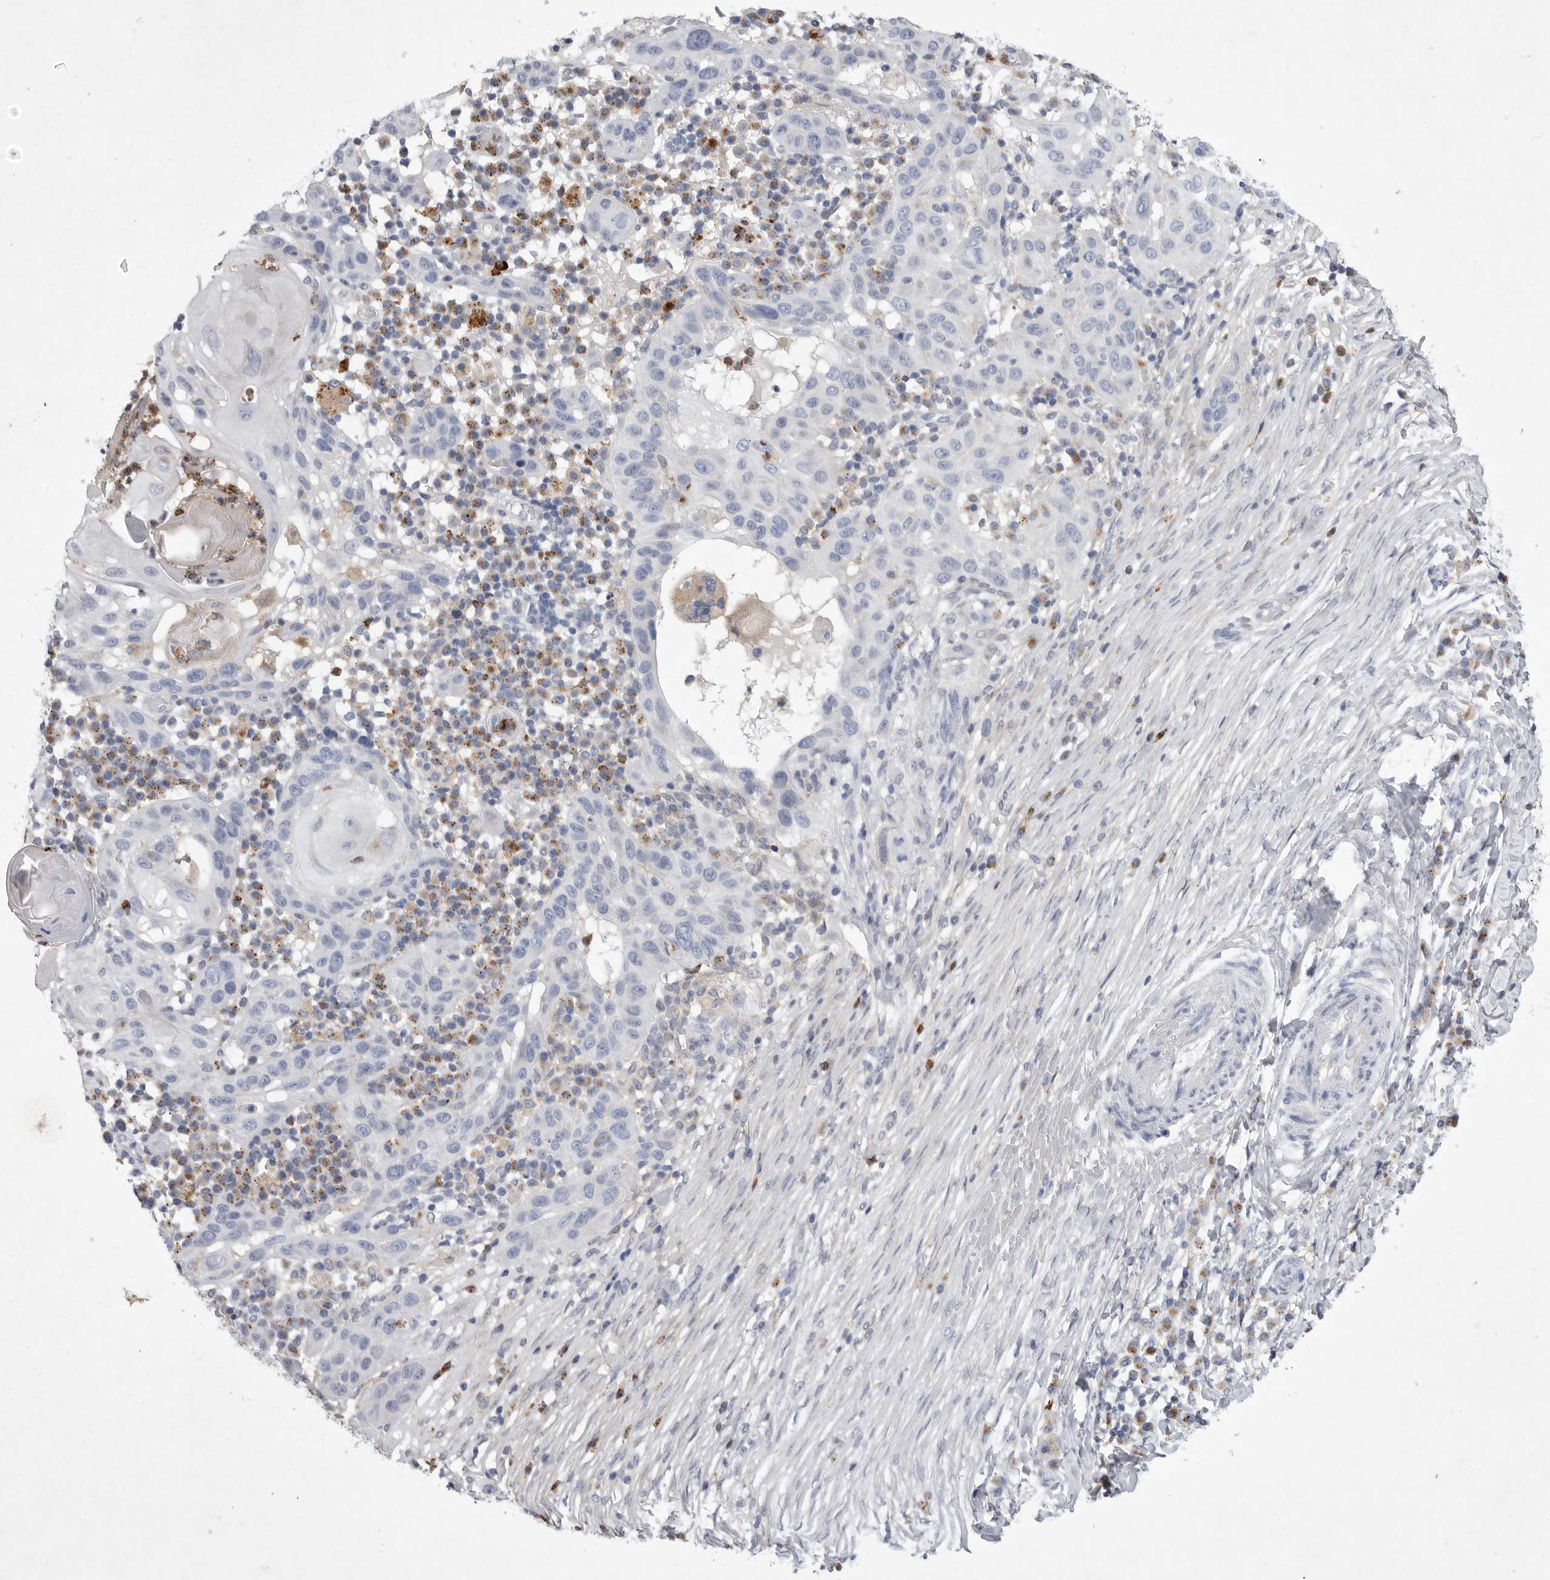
{"staining": {"intensity": "negative", "quantity": "none", "location": "none"}, "tissue": "skin cancer", "cell_type": "Tumor cells", "image_type": "cancer", "snomed": [{"axis": "morphology", "description": "Normal tissue, NOS"}, {"axis": "morphology", "description": "Squamous cell carcinoma, NOS"}, {"axis": "topography", "description": "Skin"}], "caption": "This photomicrograph is of skin cancer (squamous cell carcinoma) stained with IHC to label a protein in brown with the nuclei are counter-stained blue. There is no expression in tumor cells.", "gene": "SIGLEC10", "patient": {"sex": "female", "age": 96}}